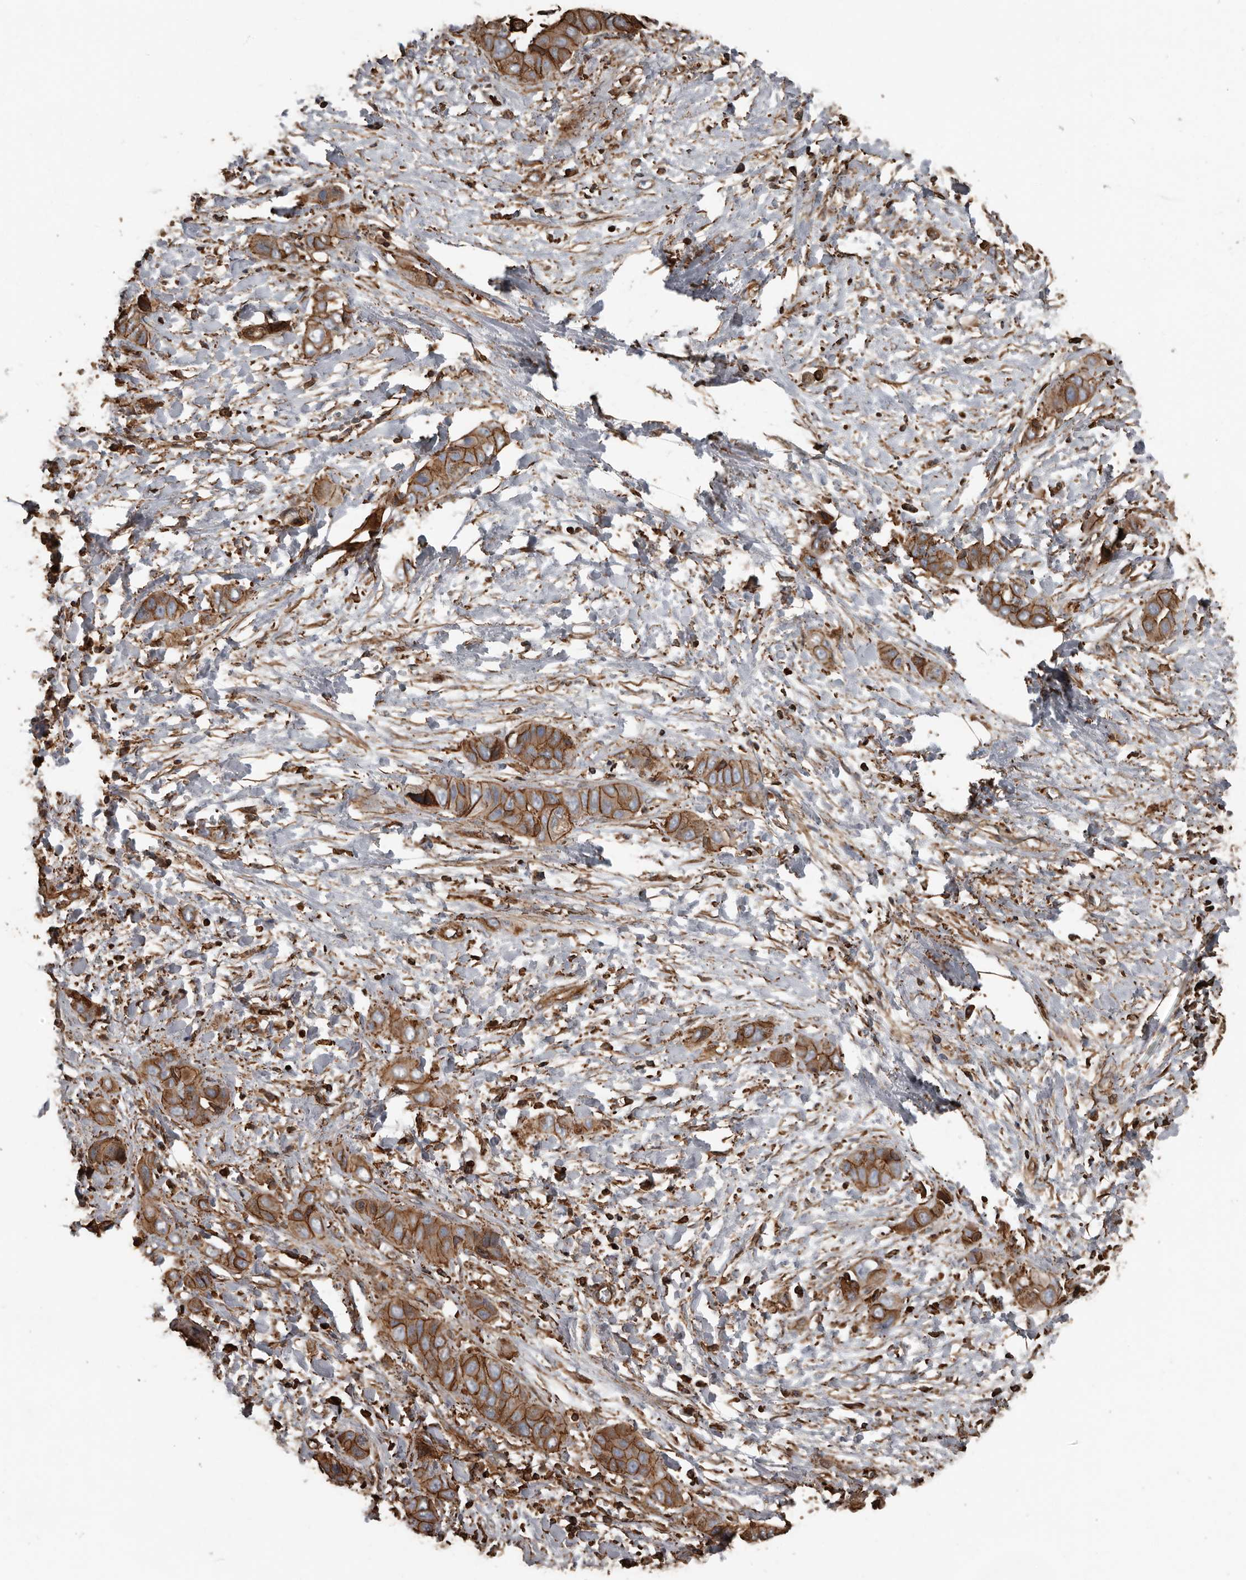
{"staining": {"intensity": "moderate", "quantity": ">75%", "location": "cytoplasmic/membranous"}, "tissue": "liver cancer", "cell_type": "Tumor cells", "image_type": "cancer", "snomed": [{"axis": "morphology", "description": "Cholangiocarcinoma"}, {"axis": "topography", "description": "Liver"}], "caption": "Liver cancer (cholangiocarcinoma) was stained to show a protein in brown. There is medium levels of moderate cytoplasmic/membranous positivity in approximately >75% of tumor cells.", "gene": "DENND6B", "patient": {"sex": "female", "age": 52}}